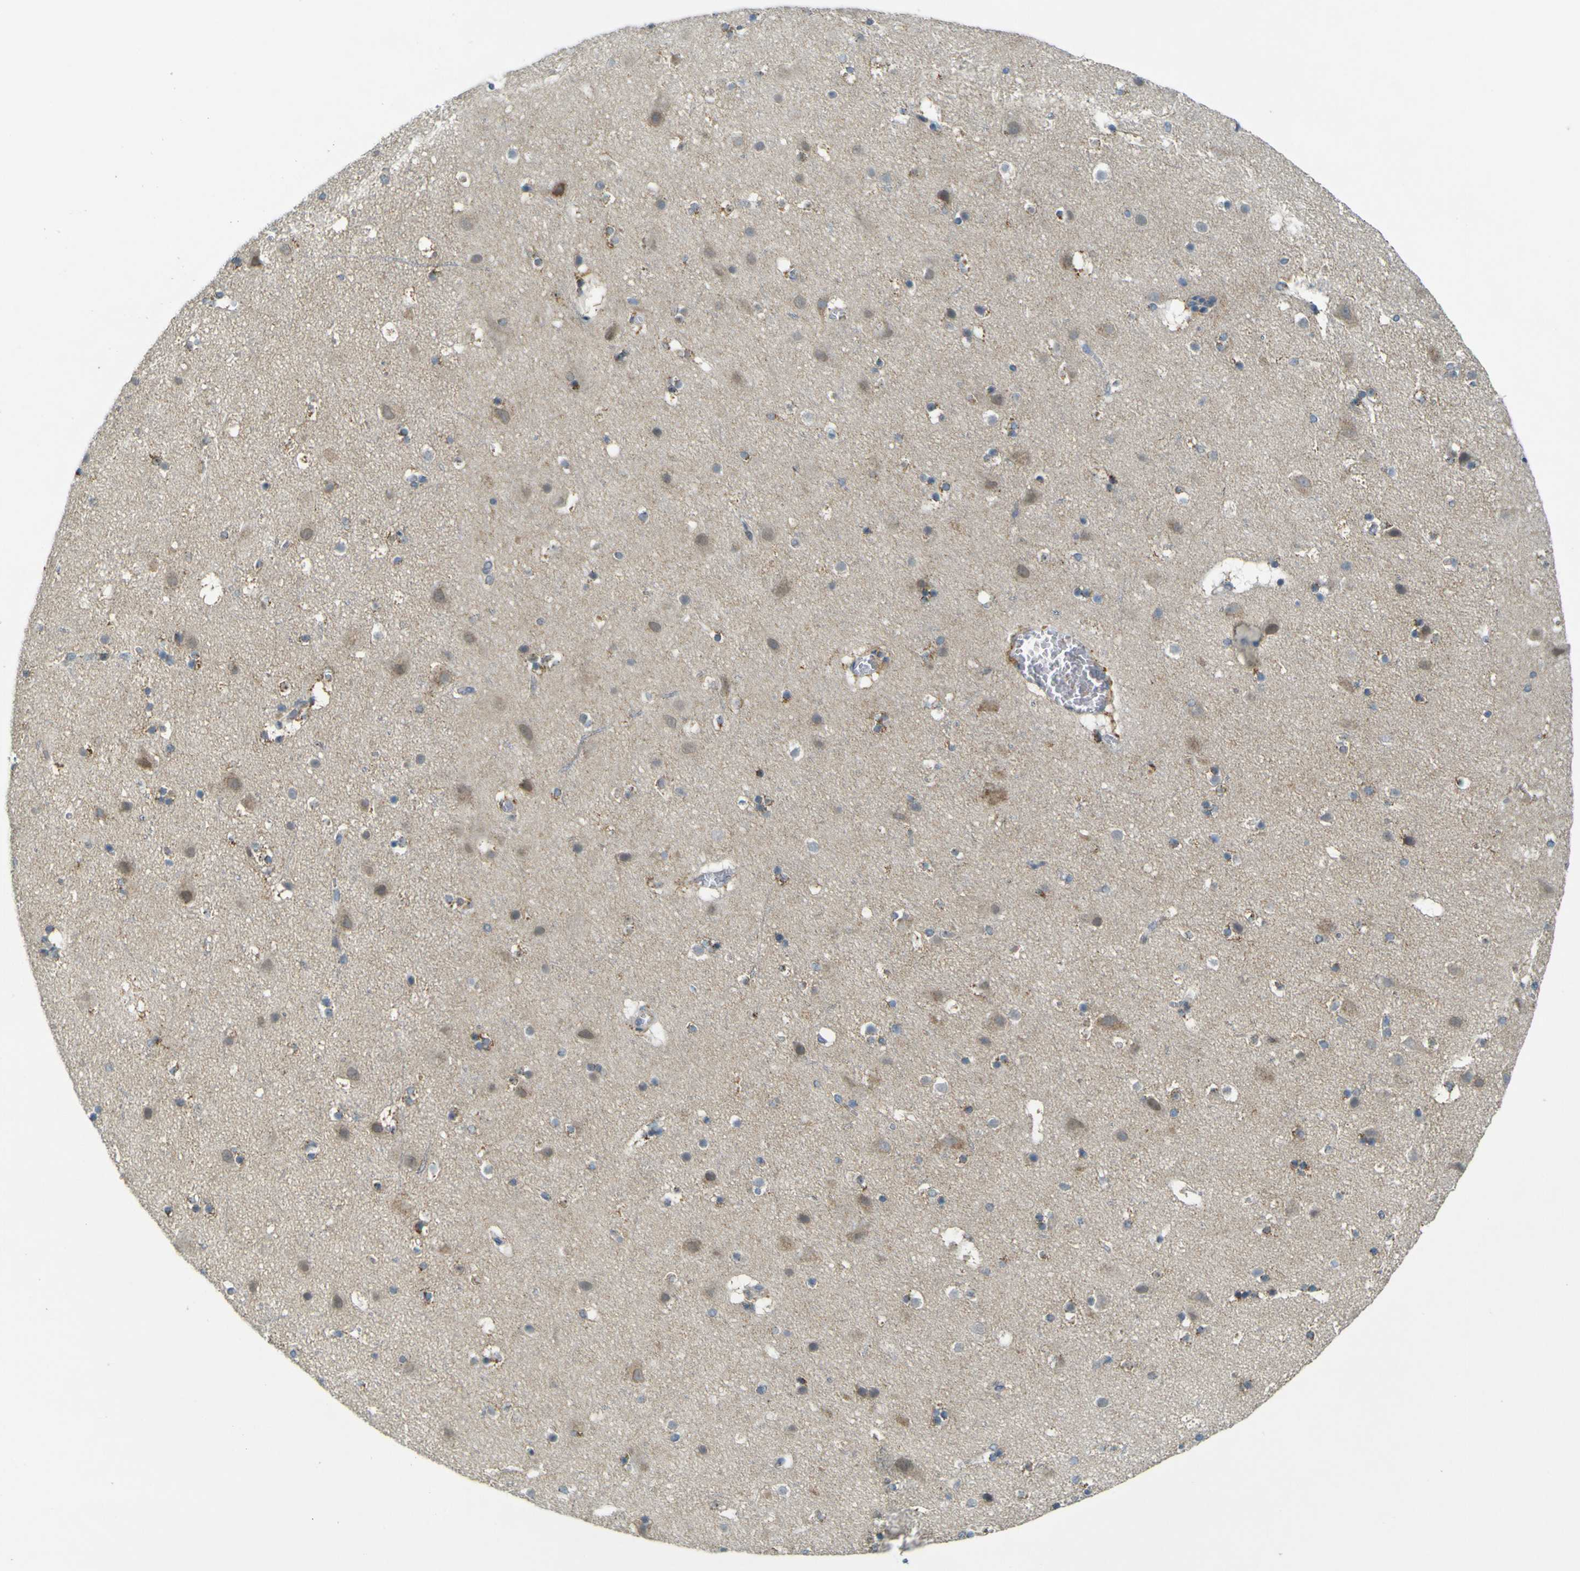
{"staining": {"intensity": "negative", "quantity": "none", "location": "none"}, "tissue": "cerebral cortex", "cell_type": "Endothelial cells", "image_type": "normal", "snomed": [{"axis": "morphology", "description": "Normal tissue, NOS"}, {"axis": "topography", "description": "Cerebral cortex"}], "caption": "Protein analysis of normal cerebral cortex shows no significant positivity in endothelial cells.", "gene": "ACBD5", "patient": {"sex": "male", "age": 45}}